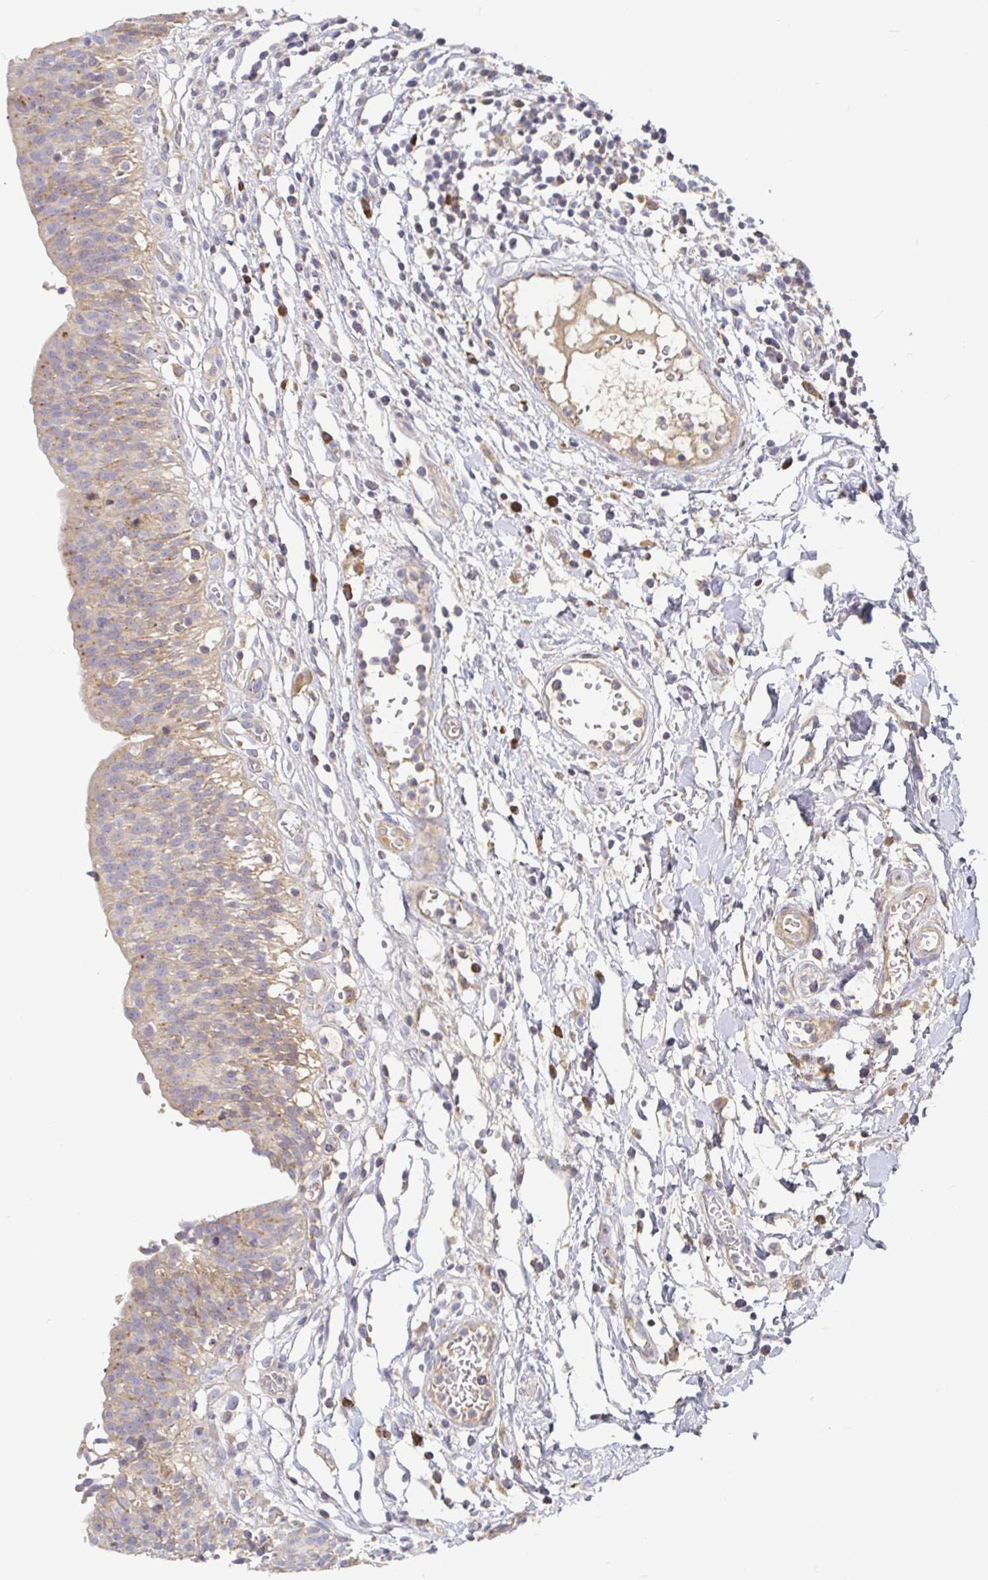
{"staining": {"intensity": "weak", "quantity": "25%-75%", "location": "cytoplasmic/membranous"}, "tissue": "urinary bladder", "cell_type": "Urothelial cells", "image_type": "normal", "snomed": [{"axis": "morphology", "description": "Normal tissue, NOS"}, {"axis": "topography", "description": "Urinary bladder"}], "caption": "Urothelial cells reveal low levels of weak cytoplasmic/membranous staining in approximately 25%-75% of cells in benign human urinary bladder. Ihc stains the protein of interest in brown and the nuclei are stained blue.", "gene": "IRAK2", "patient": {"sex": "male", "age": 64}}